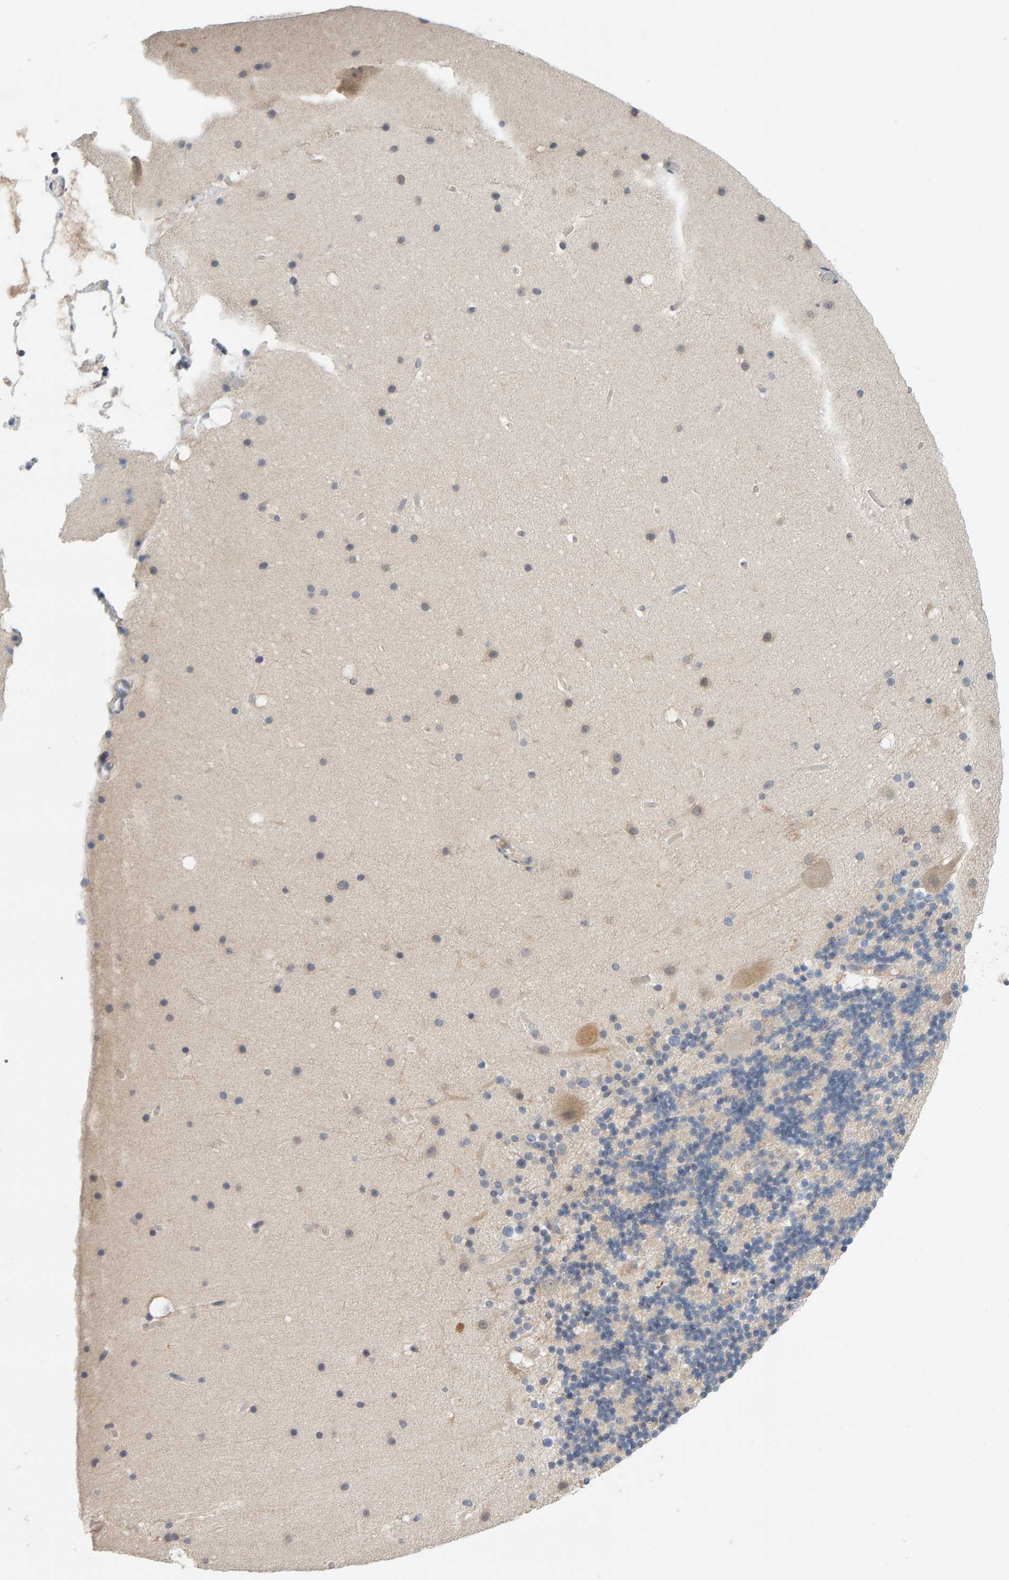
{"staining": {"intensity": "negative", "quantity": "none", "location": "none"}, "tissue": "cerebellum", "cell_type": "Cells in granular layer", "image_type": "normal", "snomed": [{"axis": "morphology", "description": "Normal tissue, NOS"}, {"axis": "topography", "description": "Cerebellum"}], "caption": "An immunohistochemistry (IHC) histopathology image of benign cerebellum is shown. There is no staining in cells in granular layer of cerebellum.", "gene": "GFUS", "patient": {"sex": "male", "age": 57}}